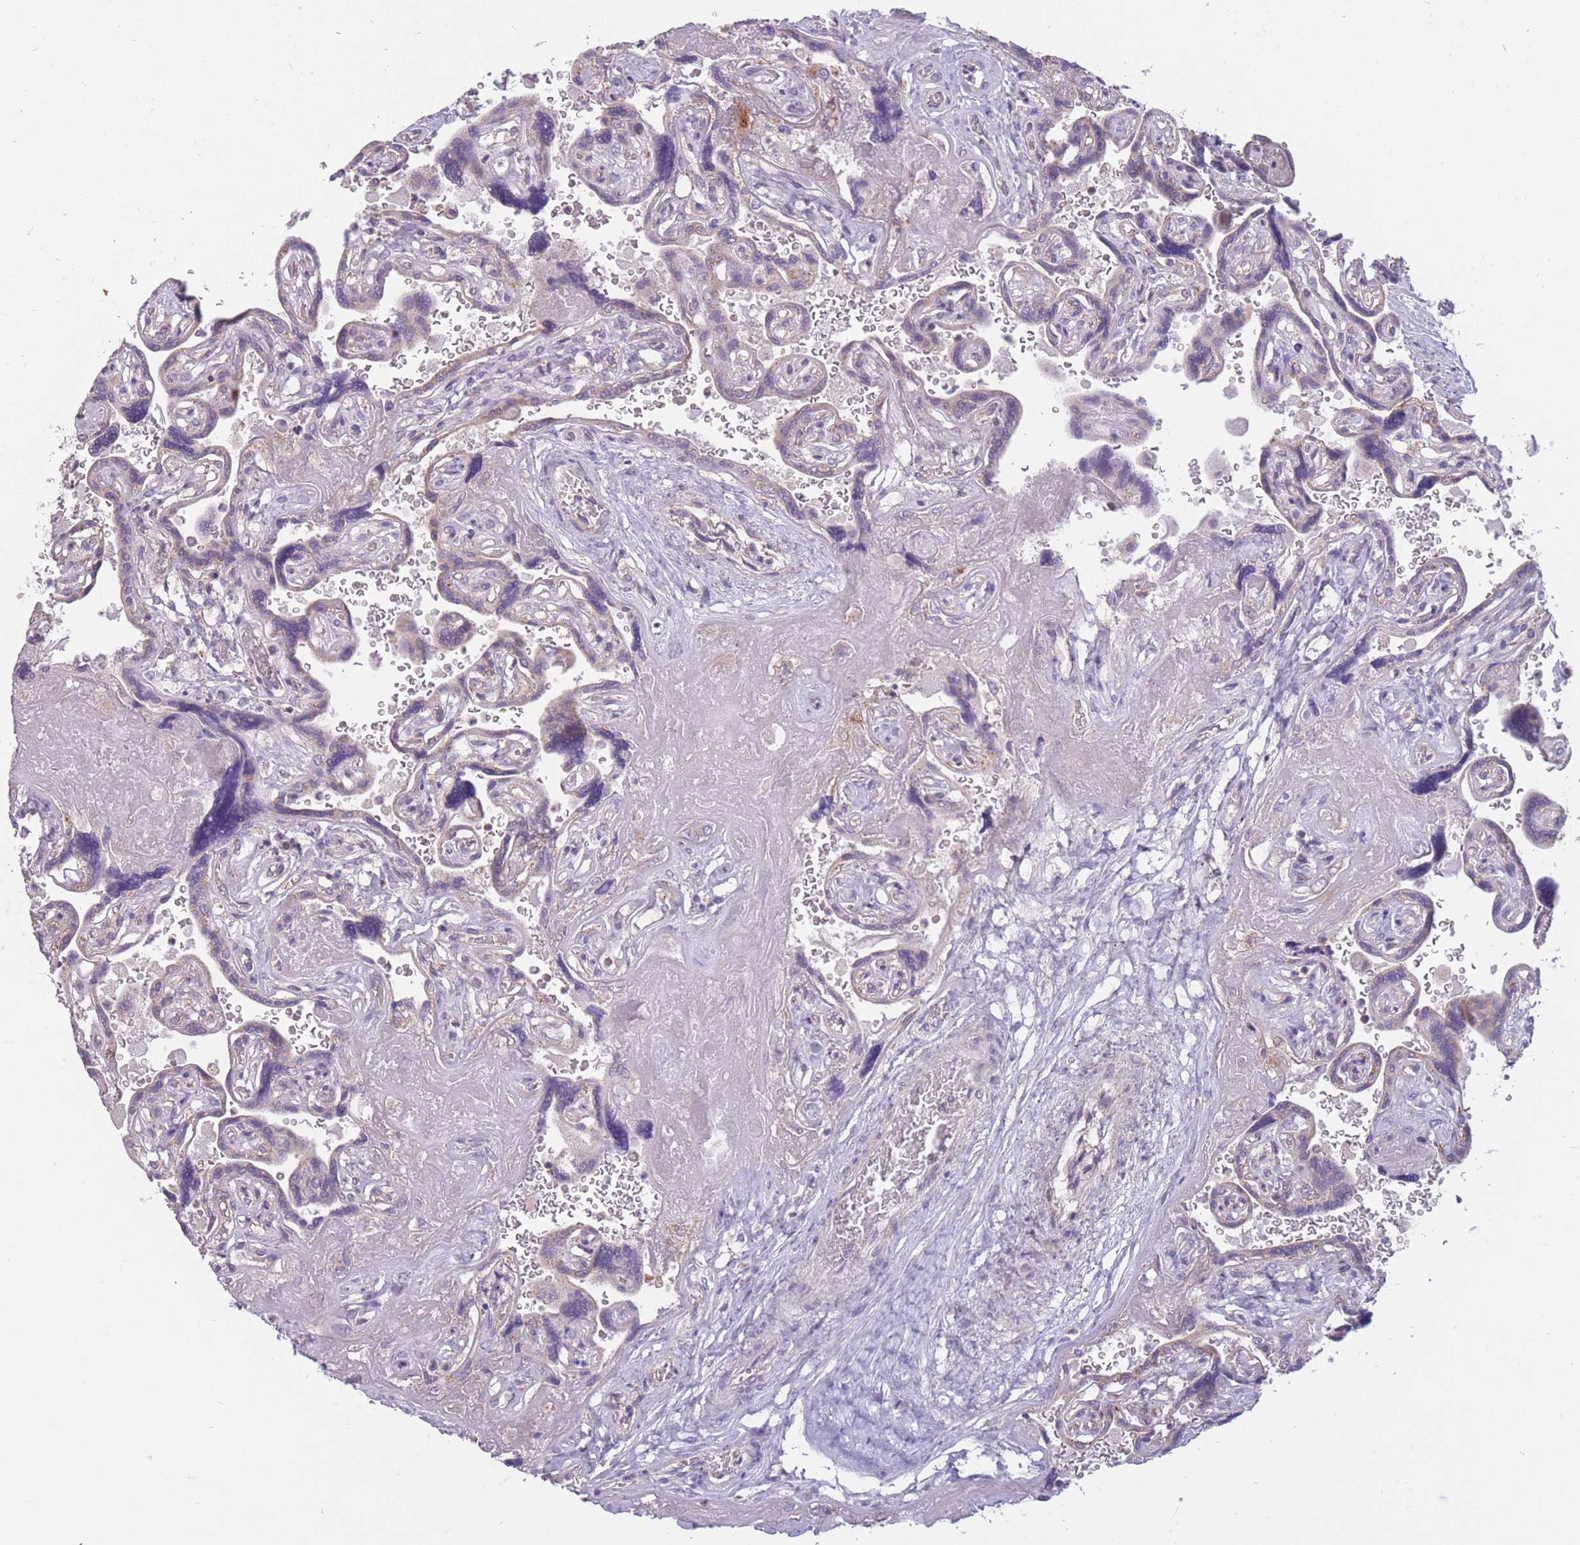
{"staining": {"intensity": "weak", "quantity": "<25%", "location": "cytoplasmic/membranous"}, "tissue": "placenta", "cell_type": "Decidual cells", "image_type": "normal", "snomed": [{"axis": "morphology", "description": "Normal tissue, NOS"}, {"axis": "topography", "description": "Placenta"}], "caption": "The immunohistochemistry (IHC) histopathology image has no significant expression in decidual cells of placenta. Nuclei are stained in blue.", "gene": "MRPS18C", "patient": {"sex": "female", "age": 32}}